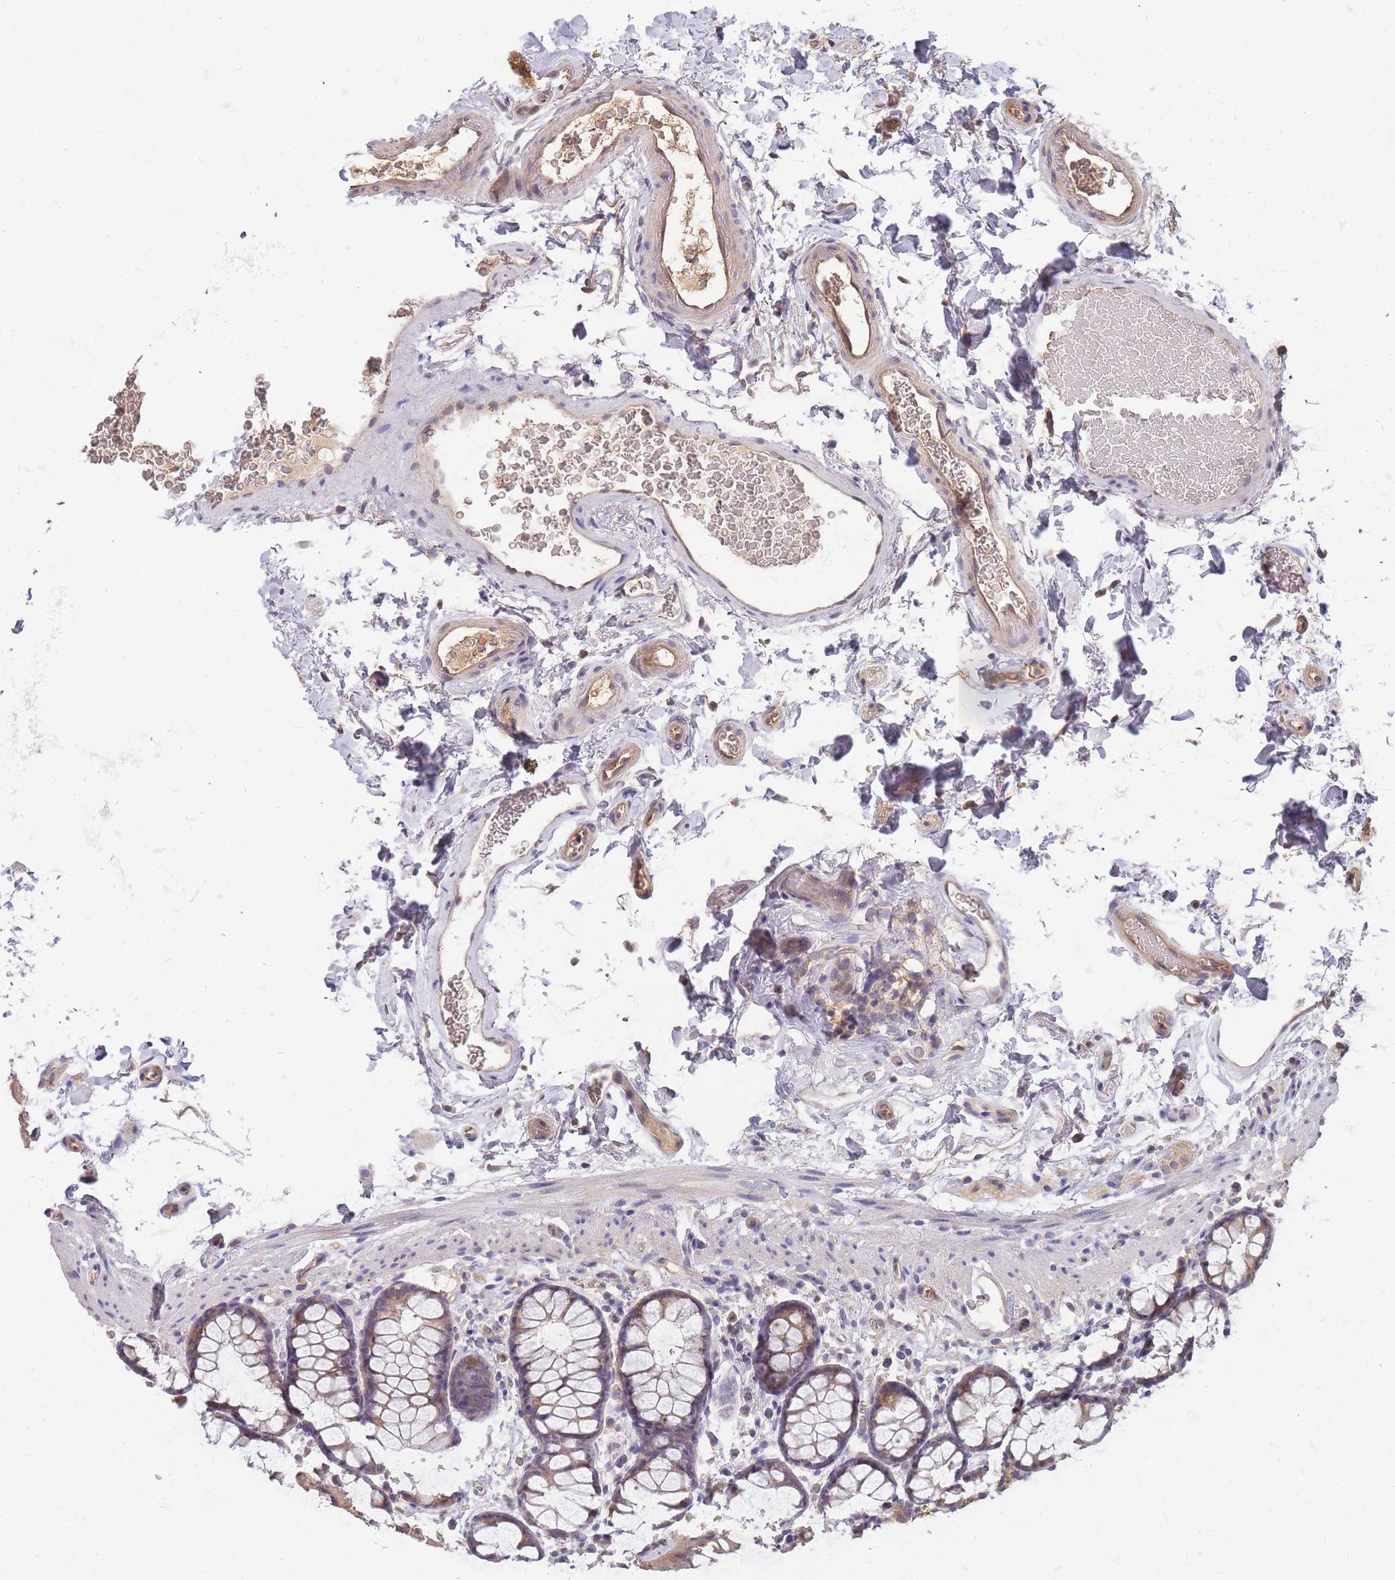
{"staining": {"intensity": "moderate", "quantity": ">75%", "location": "cytoplasmic/membranous"}, "tissue": "colon", "cell_type": "Endothelial cells", "image_type": "normal", "snomed": [{"axis": "morphology", "description": "Normal tissue, NOS"}, {"axis": "topography", "description": "Colon"}], "caption": "Immunohistochemistry (IHC) photomicrograph of normal colon: colon stained using immunohistochemistry (IHC) shows medium levels of moderate protein expression localized specifically in the cytoplasmic/membranous of endothelial cells, appearing as a cytoplasmic/membranous brown color.", "gene": "CDKN2AIPNL", "patient": {"sex": "female", "age": 82}}